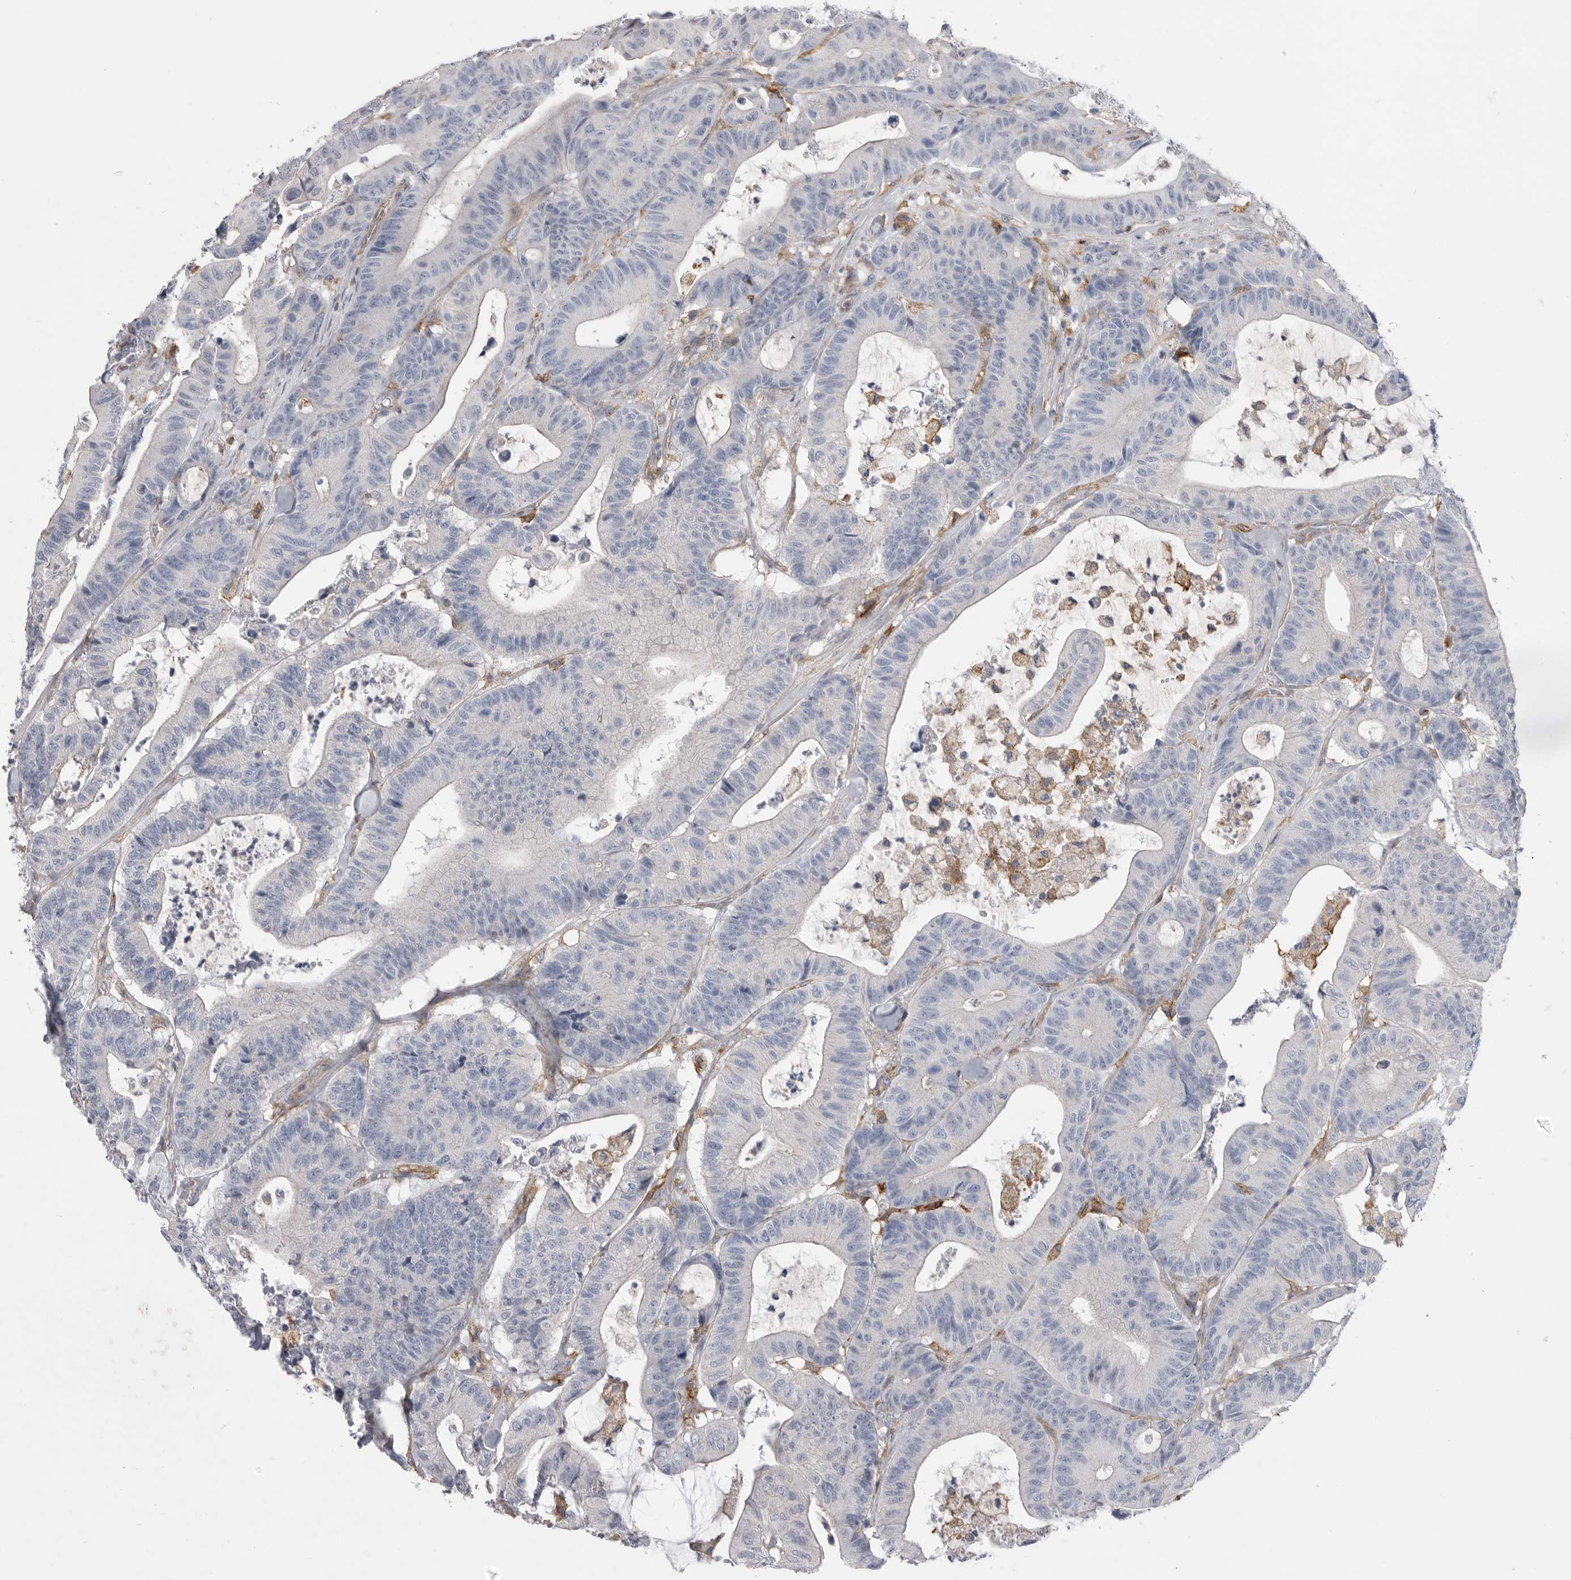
{"staining": {"intensity": "negative", "quantity": "none", "location": "none"}, "tissue": "colorectal cancer", "cell_type": "Tumor cells", "image_type": "cancer", "snomed": [{"axis": "morphology", "description": "Adenocarcinoma, NOS"}, {"axis": "topography", "description": "Colon"}], "caption": "Human colorectal adenocarcinoma stained for a protein using immunohistochemistry (IHC) reveals no staining in tumor cells.", "gene": "SIGLEC10", "patient": {"sex": "female", "age": 84}}